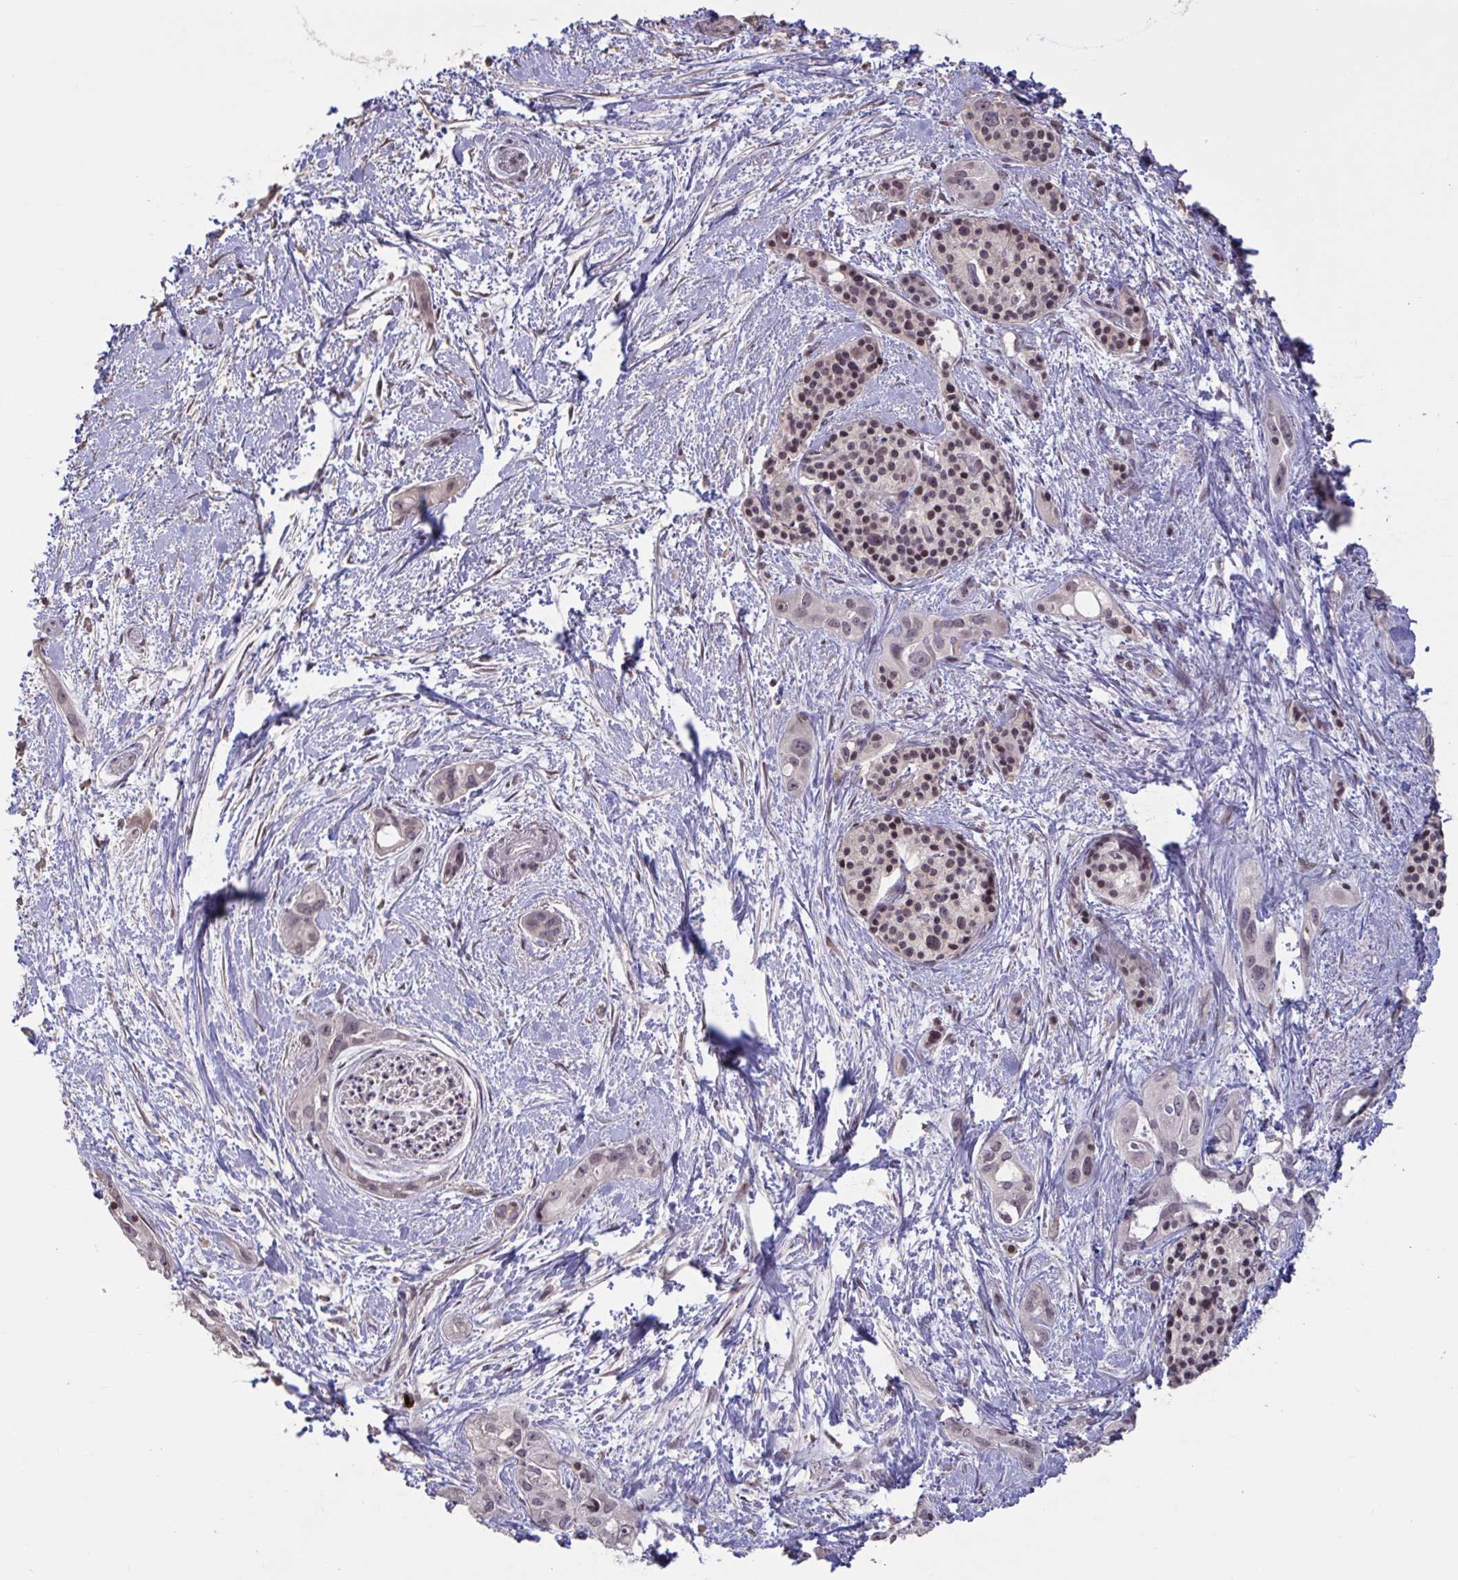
{"staining": {"intensity": "weak", "quantity": "25%-75%", "location": "nuclear"}, "tissue": "pancreatic cancer", "cell_type": "Tumor cells", "image_type": "cancer", "snomed": [{"axis": "morphology", "description": "Adenocarcinoma, NOS"}, {"axis": "topography", "description": "Pancreas"}], "caption": "The histopathology image reveals immunohistochemical staining of adenocarcinoma (pancreatic). There is weak nuclear expression is seen in approximately 25%-75% of tumor cells.", "gene": "ZNF414", "patient": {"sex": "female", "age": 50}}